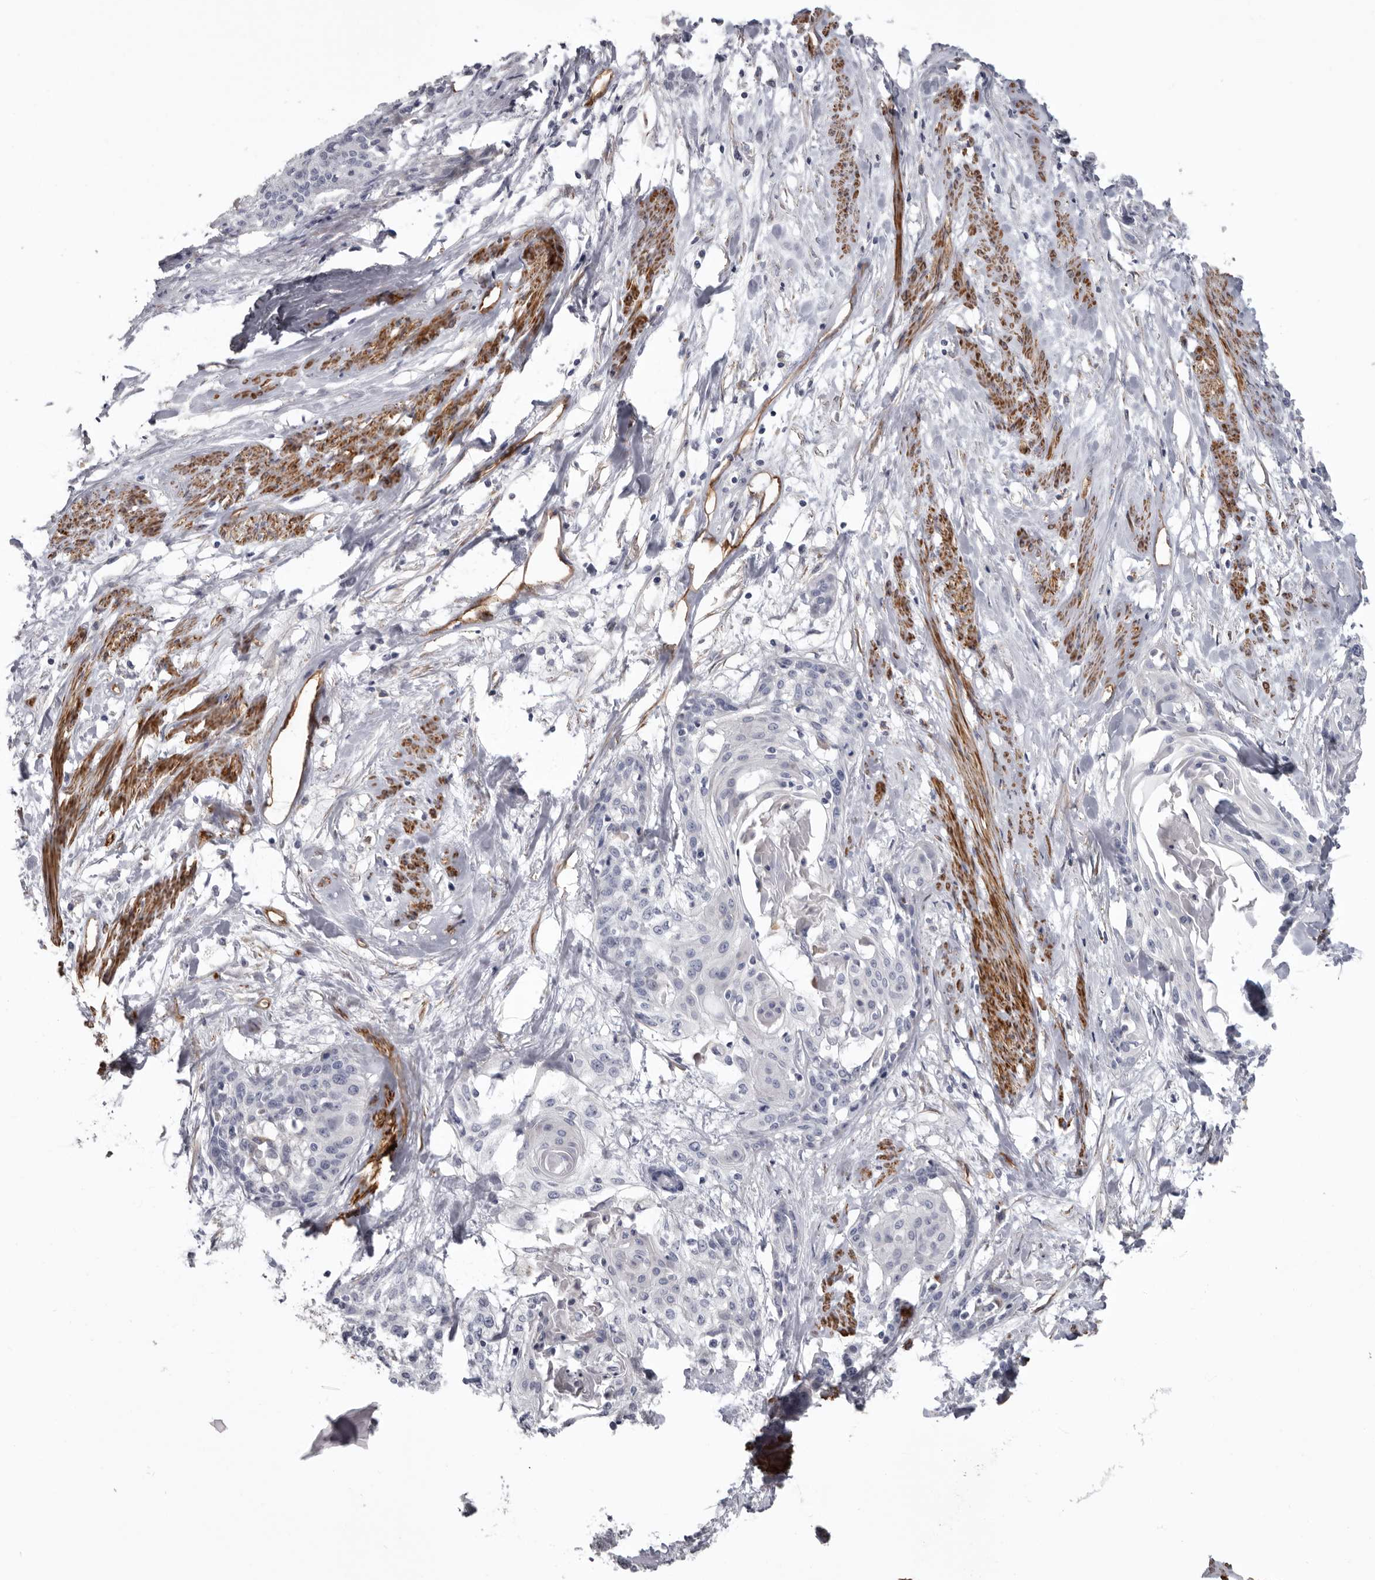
{"staining": {"intensity": "negative", "quantity": "none", "location": "none"}, "tissue": "cervical cancer", "cell_type": "Tumor cells", "image_type": "cancer", "snomed": [{"axis": "morphology", "description": "Squamous cell carcinoma, NOS"}, {"axis": "topography", "description": "Cervix"}], "caption": "Cervical cancer stained for a protein using immunohistochemistry (IHC) exhibits no staining tumor cells.", "gene": "ADGRL4", "patient": {"sex": "female", "age": 57}}